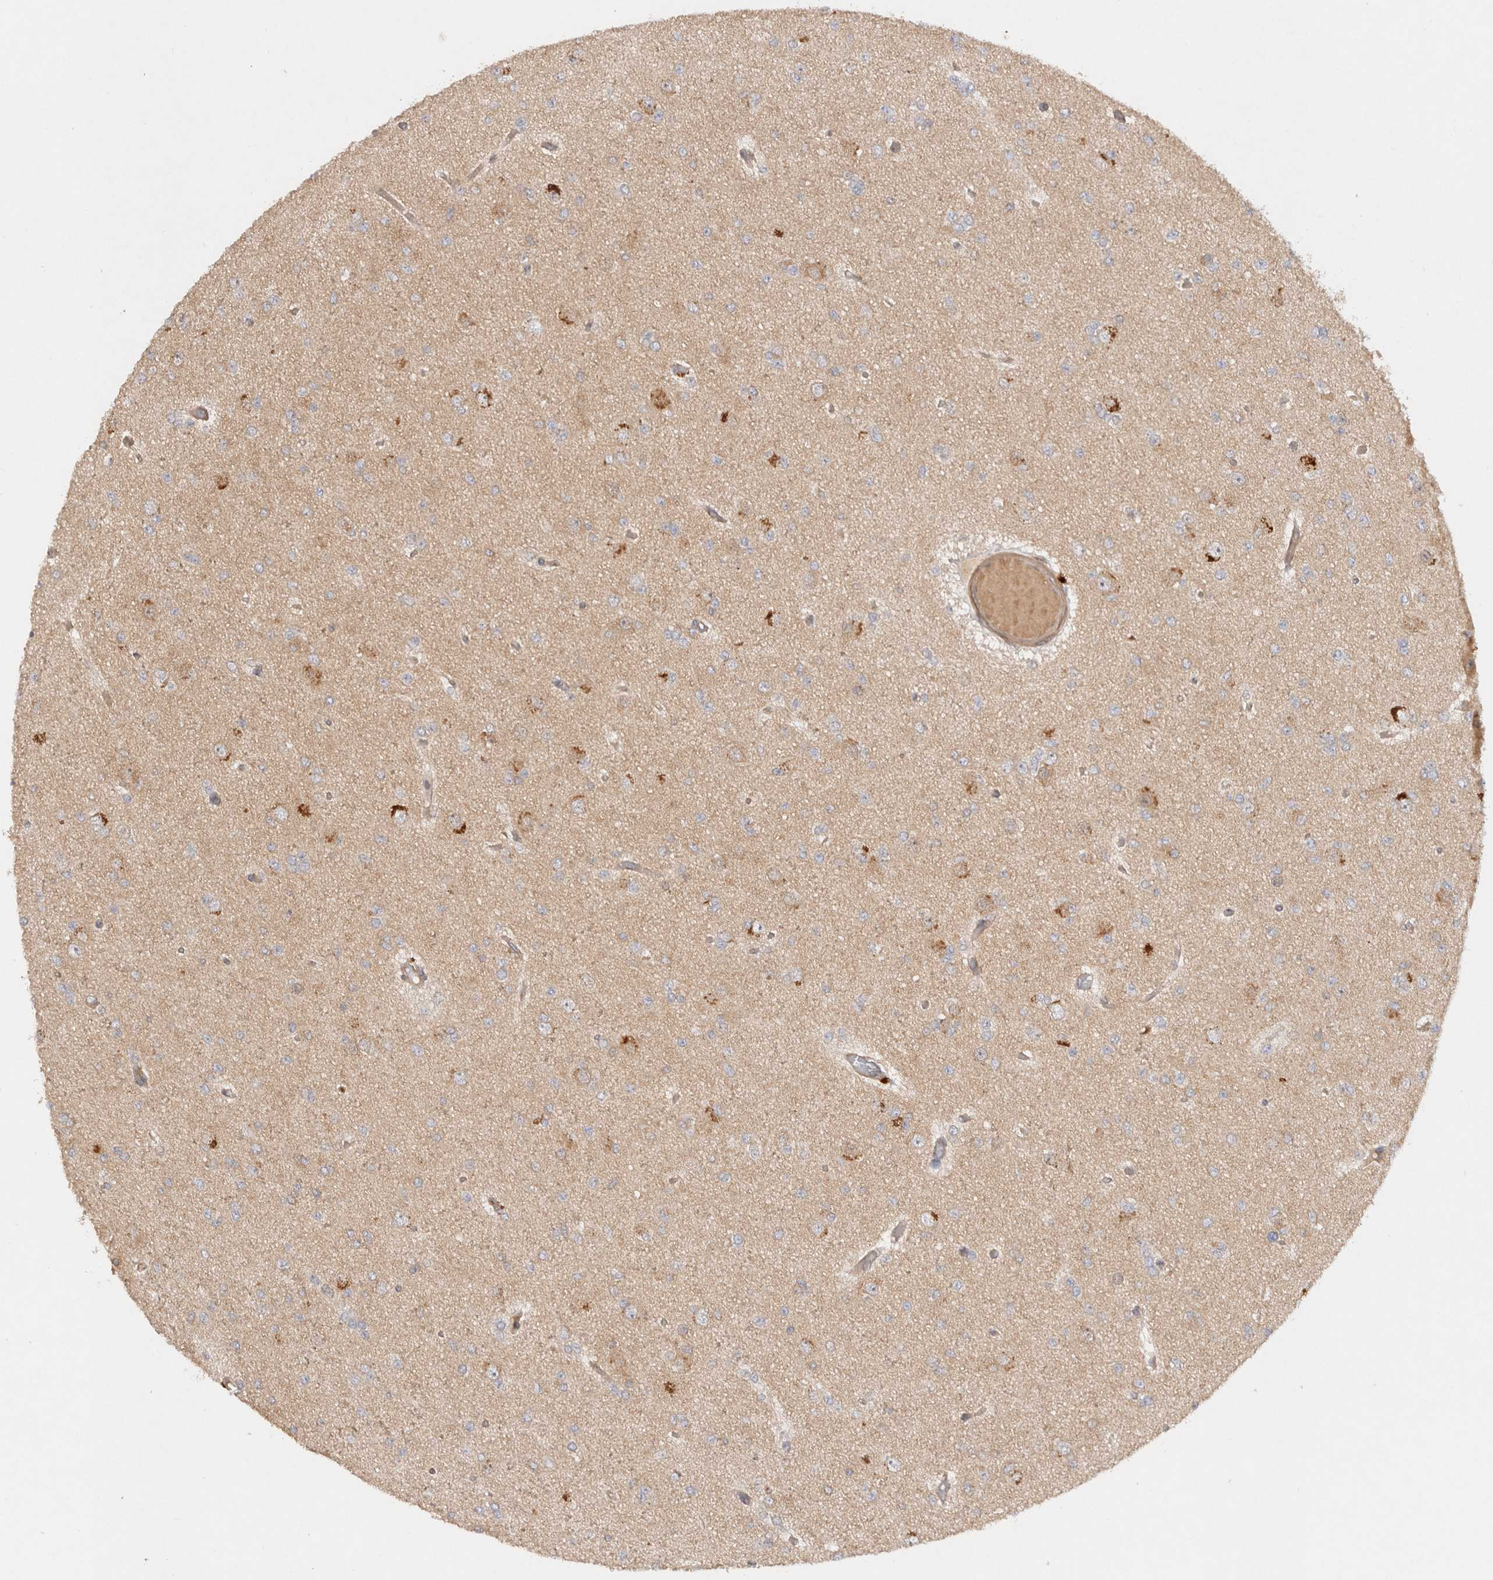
{"staining": {"intensity": "weak", "quantity": "25%-75%", "location": "cytoplasmic/membranous"}, "tissue": "glioma", "cell_type": "Tumor cells", "image_type": "cancer", "snomed": [{"axis": "morphology", "description": "Glioma, malignant, Low grade"}, {"axis": "topography", "description": "Brain"}], "caption": "Low-grade glioma (malignant) stained with a brown dye exhibits weak cytoplasmic/membranous positive positivity in approximately 25%-75% of tumor cells.", "gene": "HTT", "patient": {"sex": "female", "age": 22}}